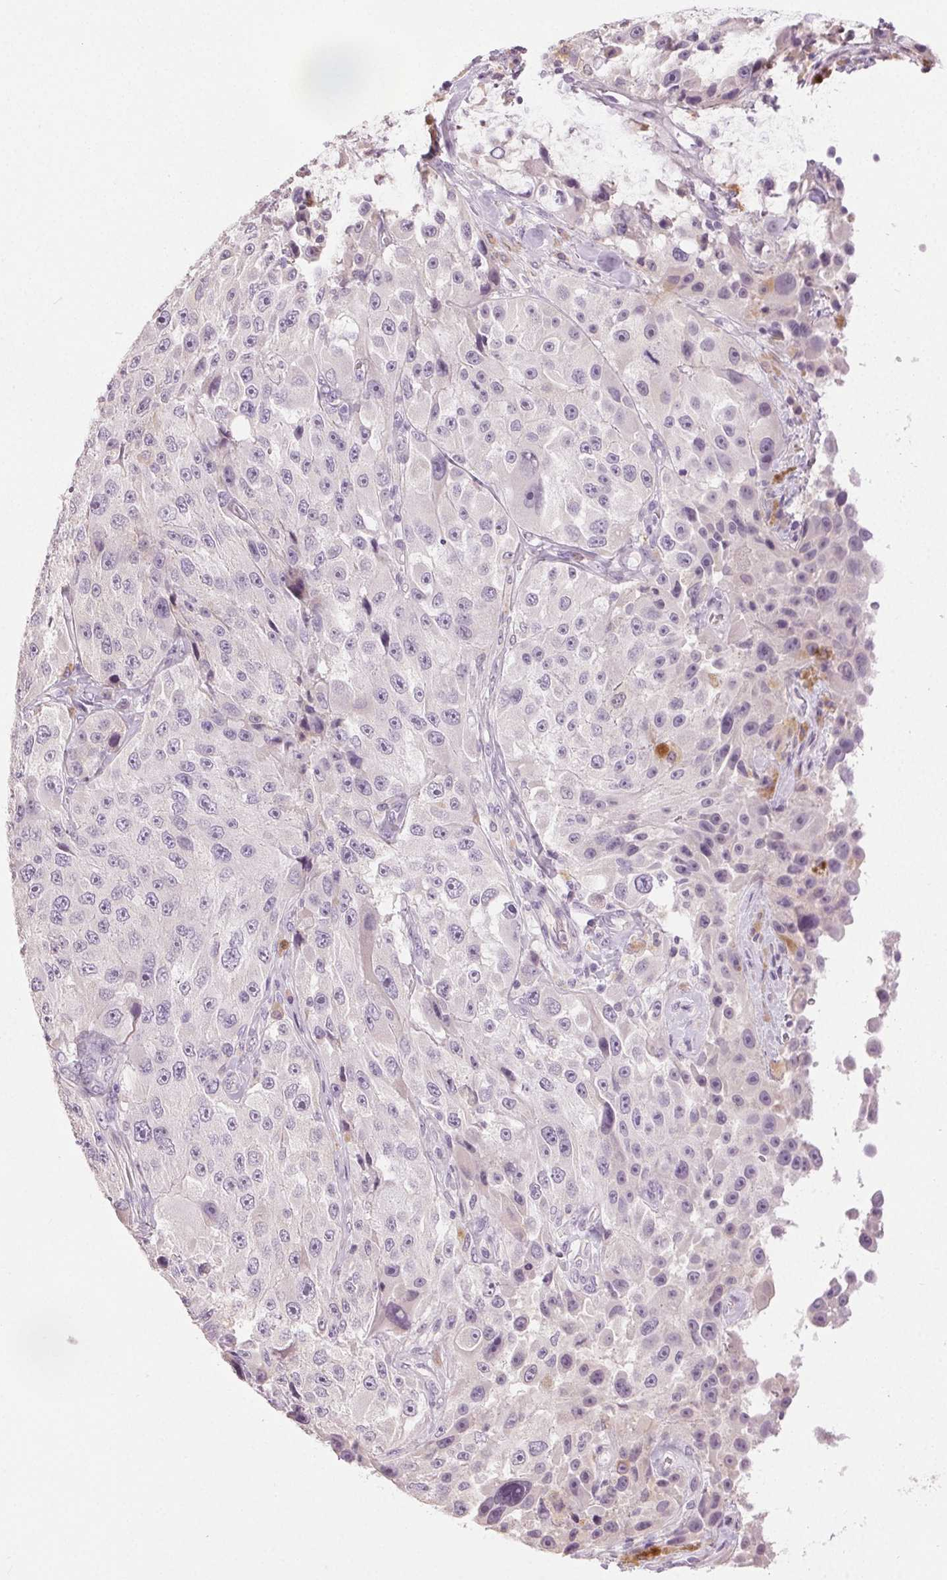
{"staining": {"intensity": "negative", "quantity": "none", "location": "none"}, "tissue": "melanoma", "cell_type": "Tumor cells", "image_type": "cancer", "snomed": [{"axis": "morphology", "description": "Malignant melanoma, Metastatic site"}, {"axis": "topography", "description": "Lymph node"}], "caption": "The immunohistochemistry histopathology image has no significant positivity in tumor cells of malignant melanoma (metastatic site) tissue.", "gene": "DSG3", "patient": {"sex": "male", "age": 62}}